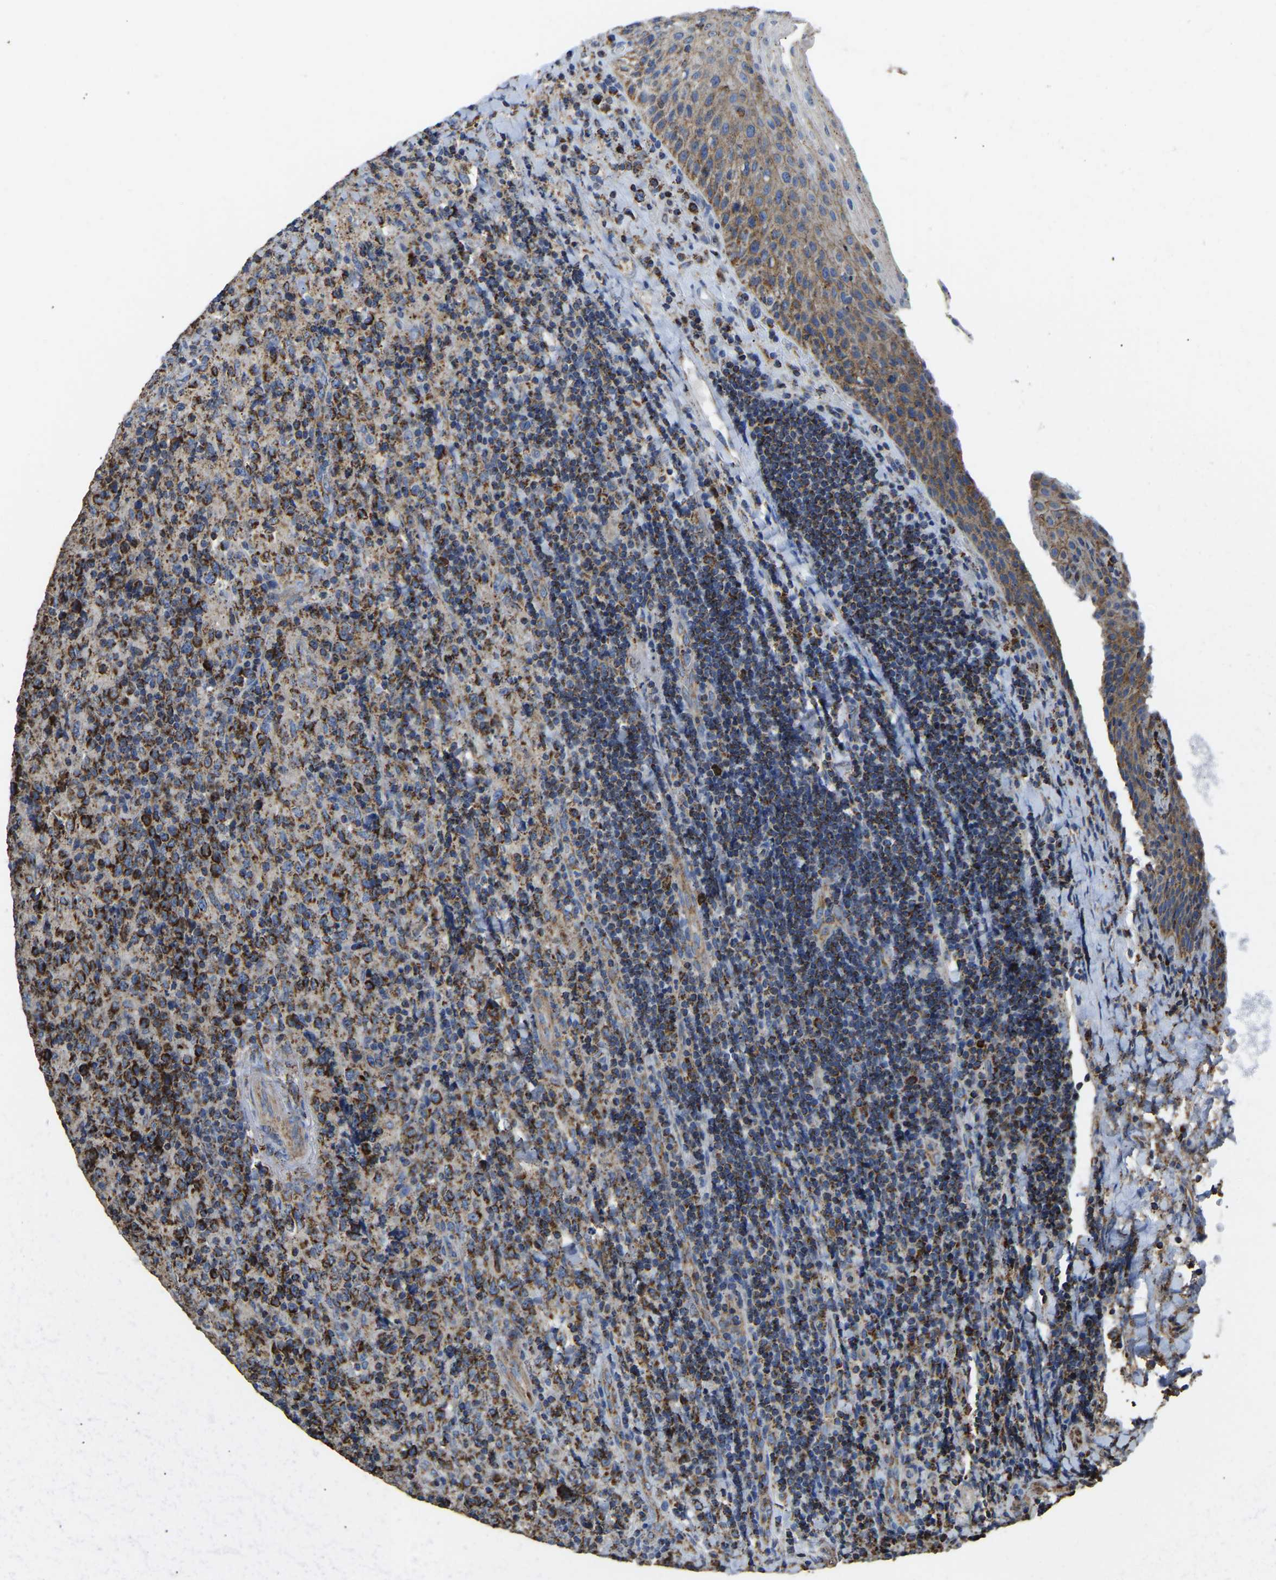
{"staining": {"intensity": "strong", "quantity": "25%-75%", "location": "cytoplasmic/membranous"}, "tissue": "lymphoma", "cell_type": "Tumor cells", "image_type": "cancer", "snomed": [{"axis": "morphology", "description": "Malignant lymphoma, non-Hodgkin's type, High grade"}, {"axis": "topography", "description": "Tonsil"}], "caption": "Immunohistochemical staining of high-grade malignant lymphoma, non-Hodgkin's type demonstrates high levels of strong cytoplasmic/membranous positivity in approximately 25%-75% of tumor cells.", "gene": "ETFA", "patient": {"sex": "female", "age": 36}}